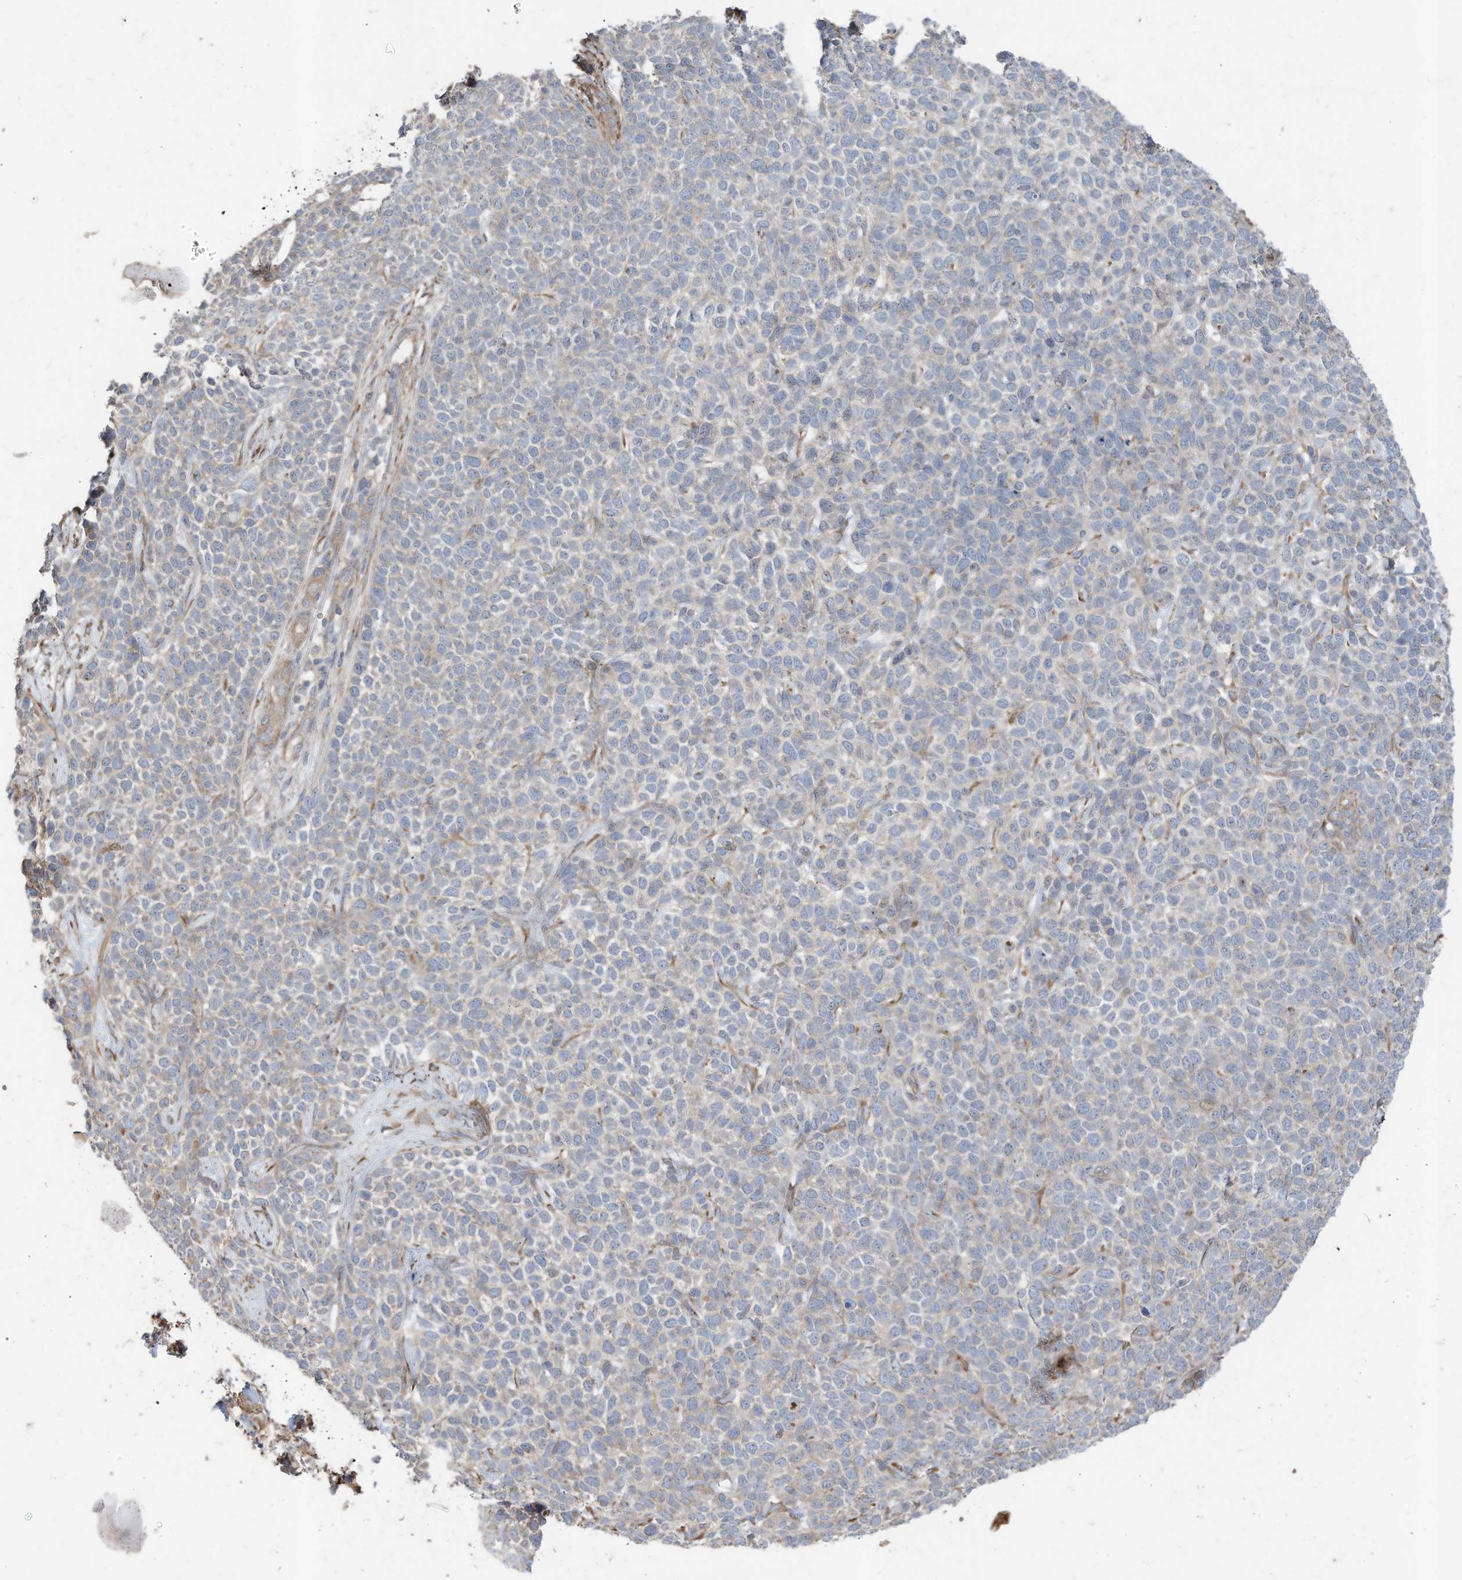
{"staining": {"intensity": "negative", "quantity": "none", "location": "none"}, "tissue": "skin cancer", "cell_type": "Tumor cells", "image_type": "cancer", "snomed": [{"axis": "morphology", "description": "Basal cell carcinoma"}, {"axis": "topography", "description": "Skin"}], "caption": "Skin cancer was stained to show a protein in brown. There is no significant staining in tumor cells.", "gene": "SLC17A7", "patient": {"sex": "female", "age": 84}}